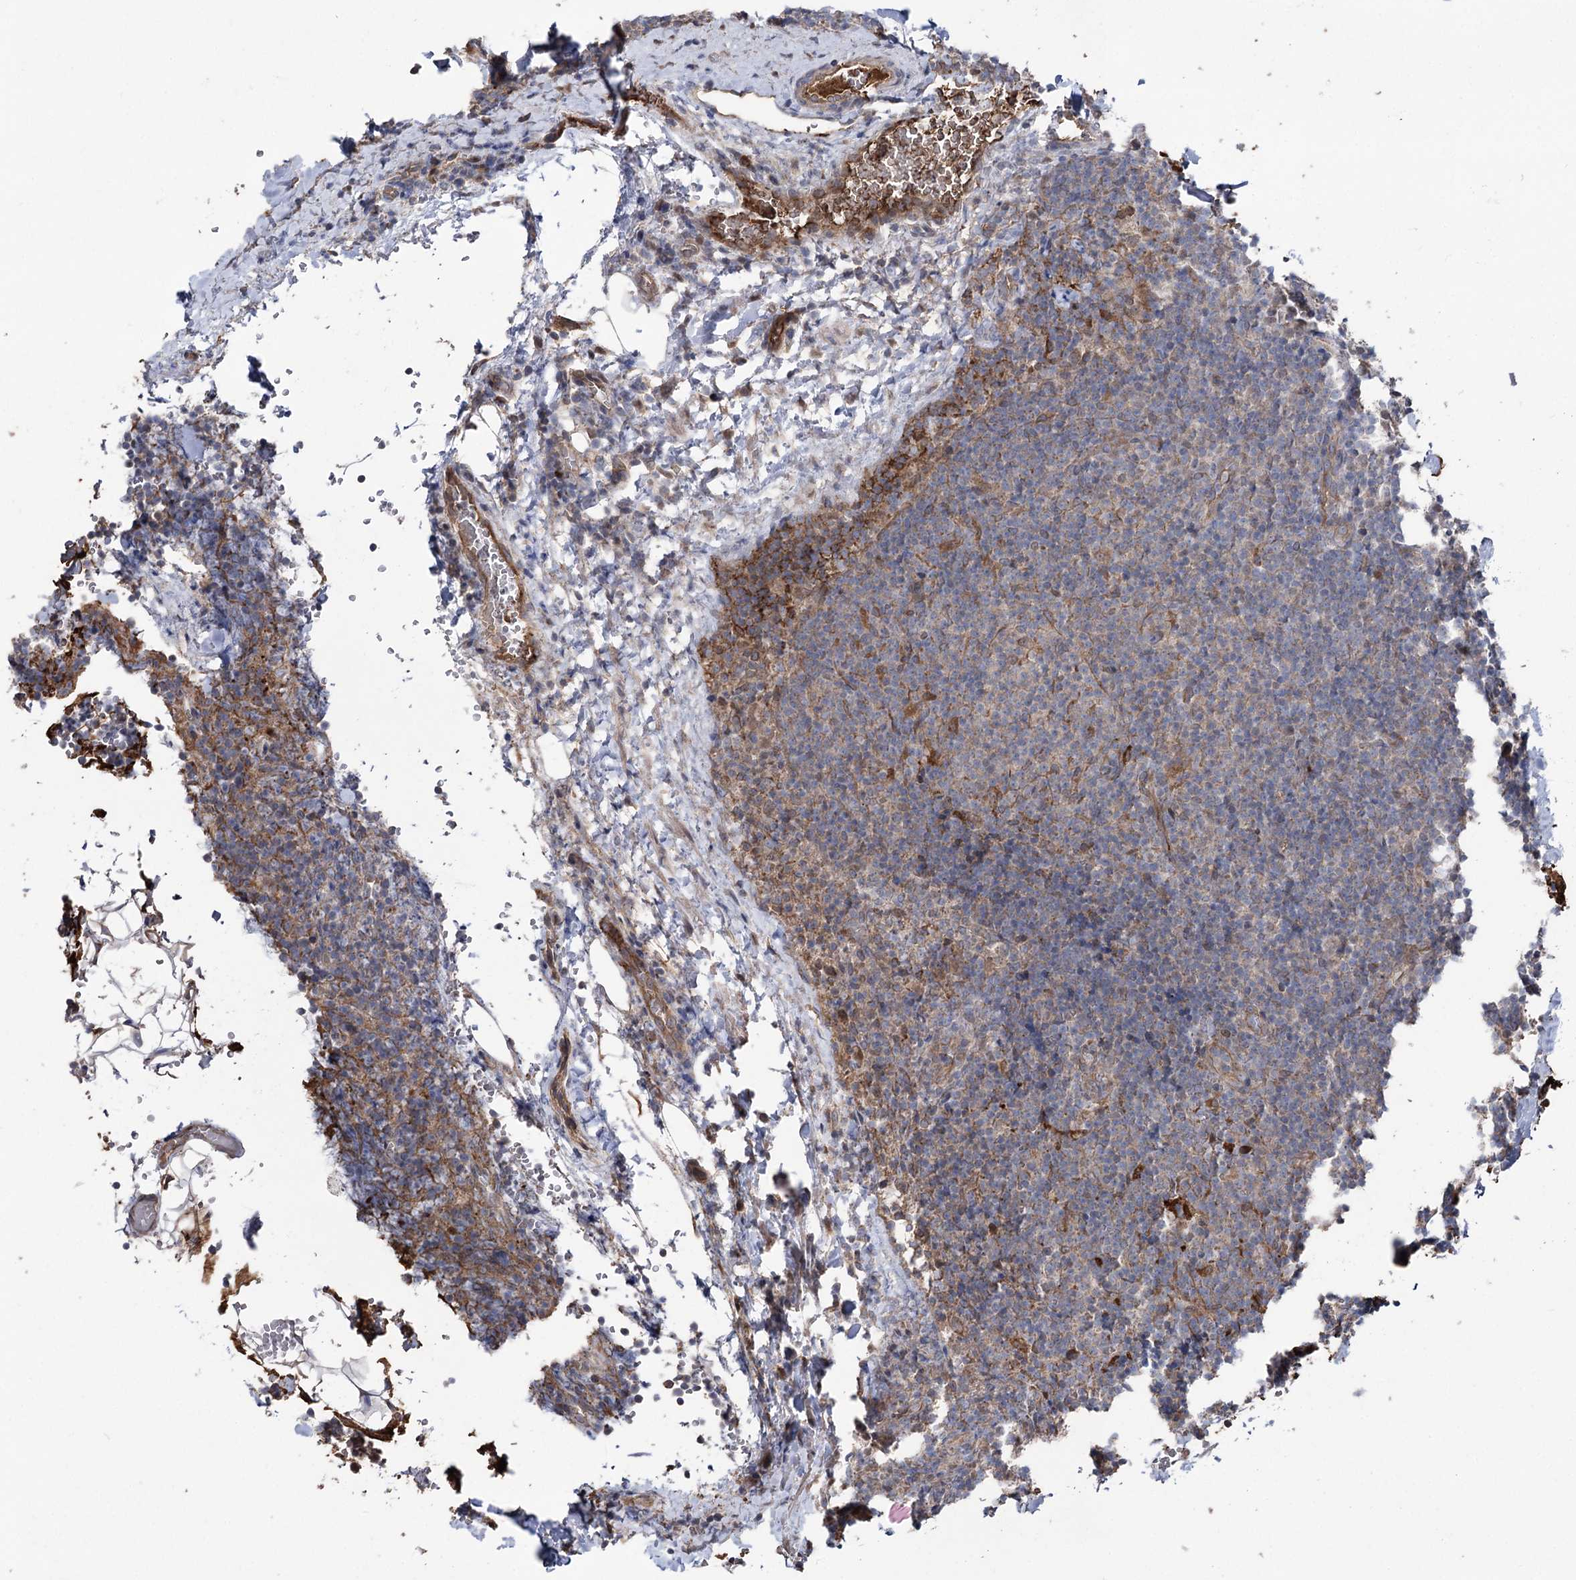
{"staining": {"intensity": "negative", "quantity": "none", "location": "none"}, "tissue": "lymphoma", "cell_type": "Tumor cells", "image_type": "cancer", "snomed": [{"axis": "morphology", "description": "Hodgkin's disease, NOS"}, {"axis": "topography", "description": "Lymph node"}], "caption": "Tumor cells show no significant staining in lymphoma.", "gene": "OTUD1", "patient": {"sex": "female", "age": 57}}